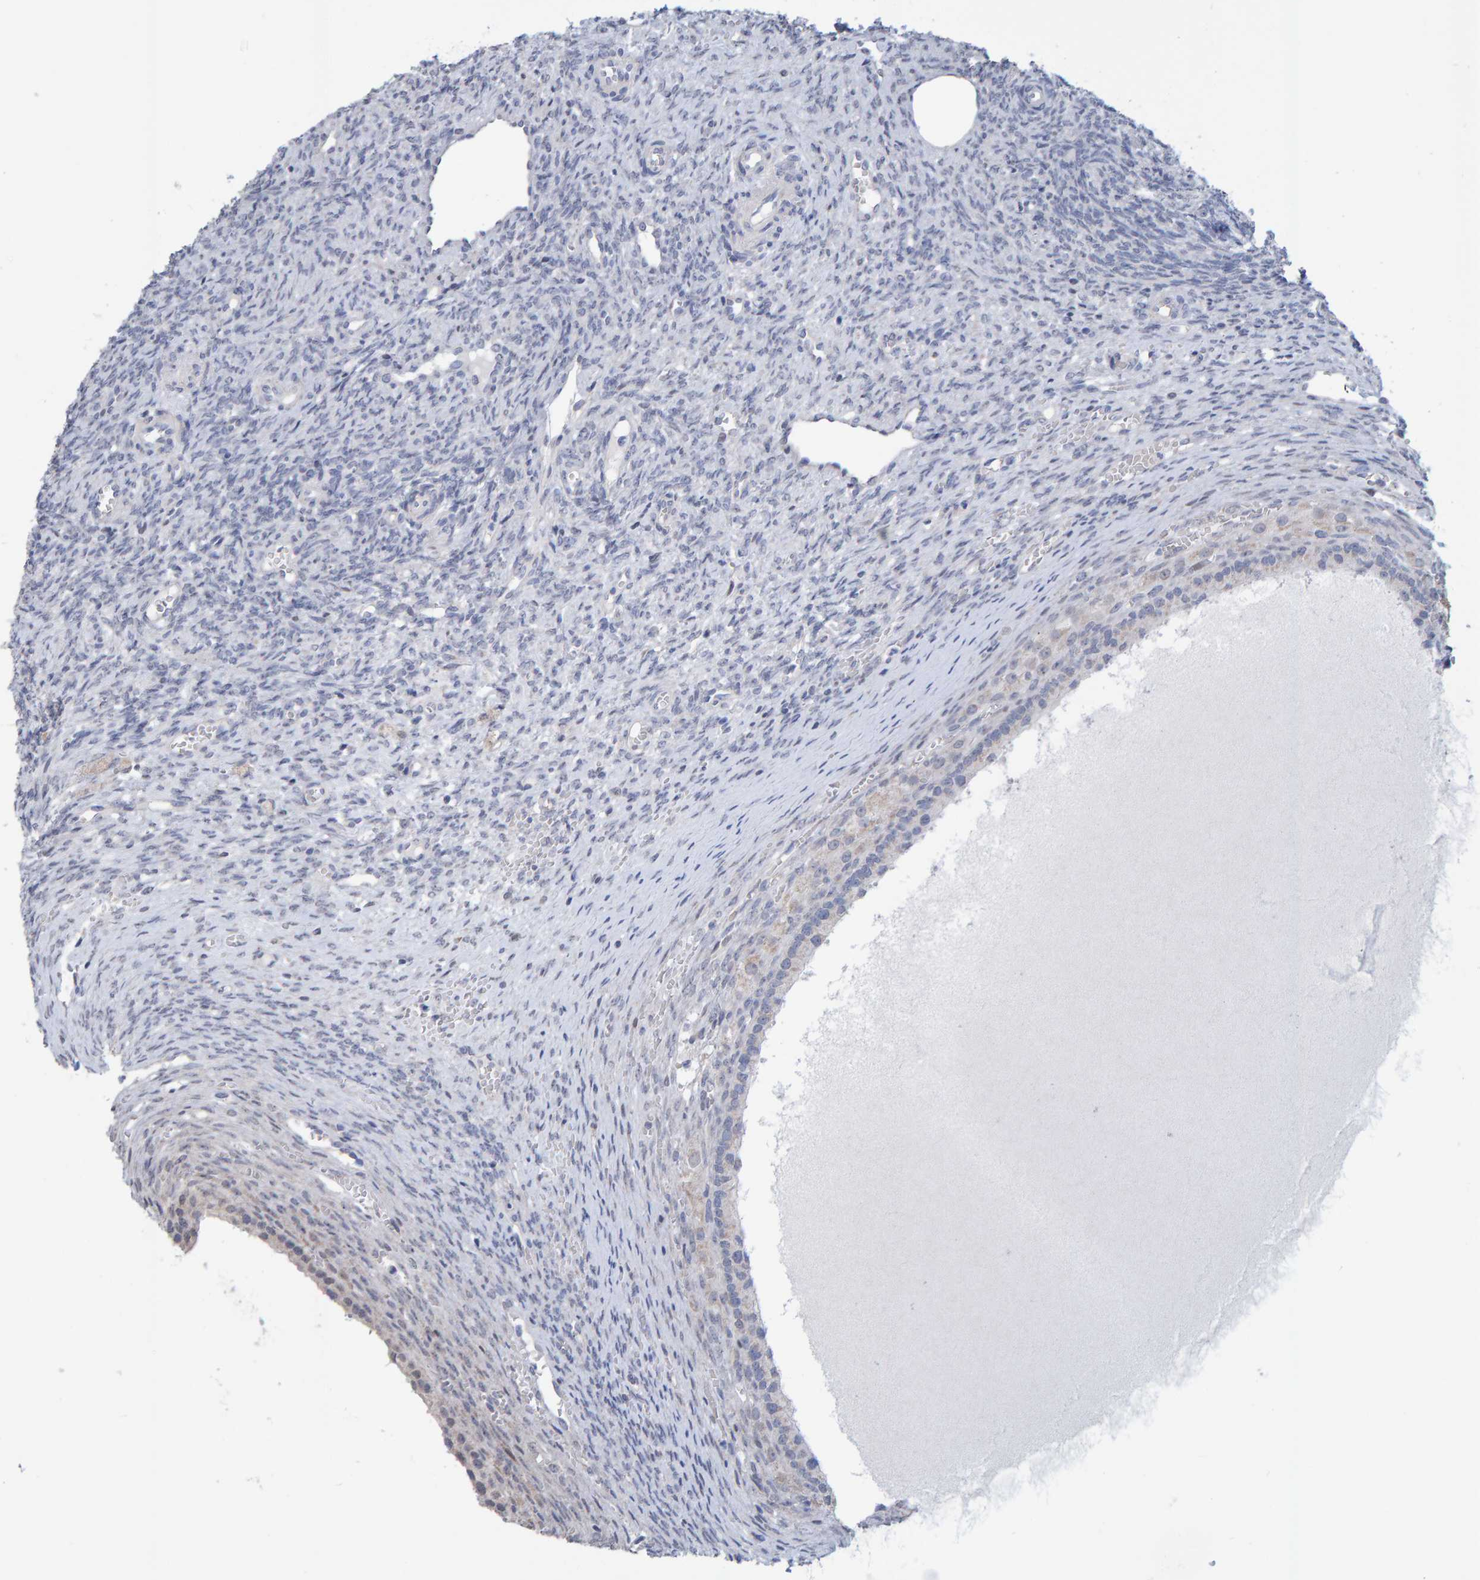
{"staining": {"intensity": "moderate", "quantity": ">75%", "location": "cytoplasmic/membranous"}, "tissue": "ovary", "cell_type": "Follicle cells", "image_type": "normal", "snomed": [{"axis": "morphology", "description": "Normal tissue, NOS"}, {"axis": "topography", "description": "Ovary"}], "caption": "This micrograph demonstrates immunohistochemistry (IHC) staining of unremarkable ovary, with medium moderate cytoplasmic/membranous staining in about >75% of follicle cells.", "gene": "USP43", "patient": {"sex": "female", "age": 41}}